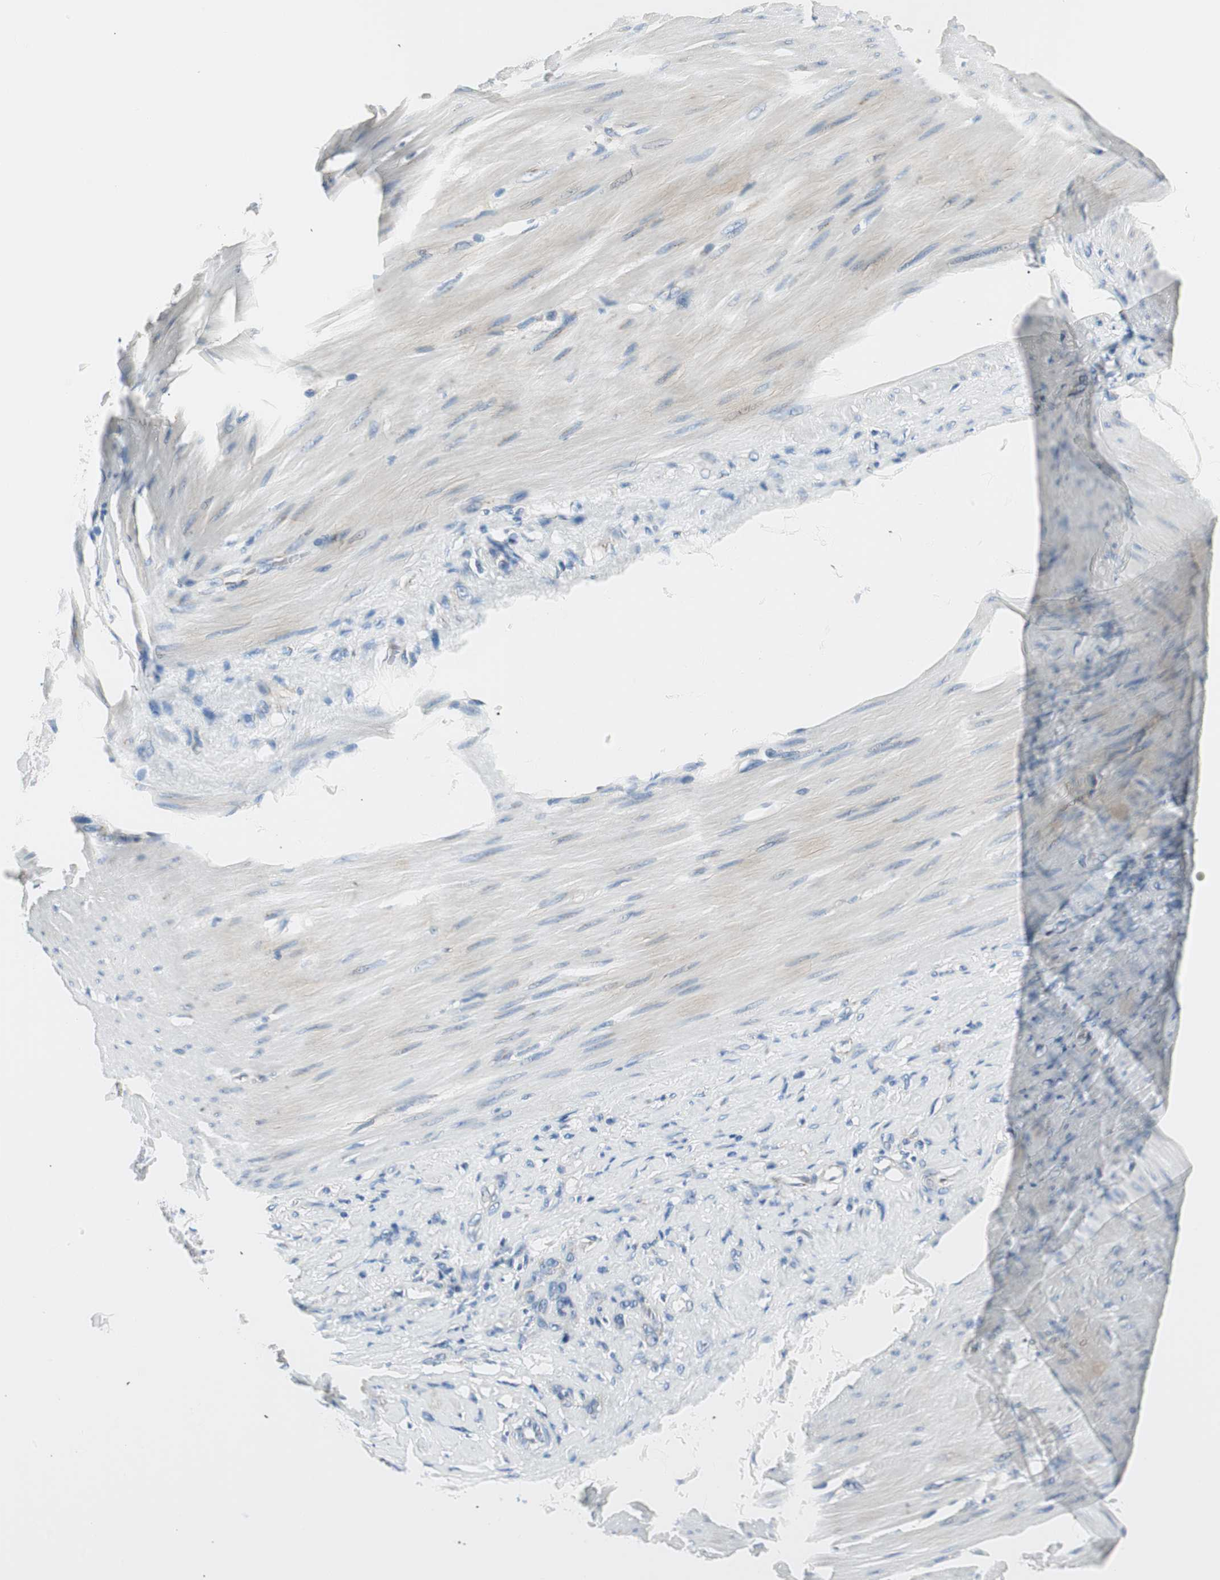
{"staining": {"intensity": "weak", "quantity": "<25%", "location": "cytoplasmic/membranous"}, "tissue": "stomach cancer", "cell_type": "Tumor cells", "image_type": "cancer", "snomed": [{"axis": "morphology", "description": "Adenocarcinoma, NOS"}, {"axis": "topography", "description": "Stomach"}], "caption": "Immunohistochemistry (IHC) of human adenocarcinoma (stomach) displays no staining in tumor cells.", "gene": "TMF1", "patient": {"sex": "male", "age": 82}}